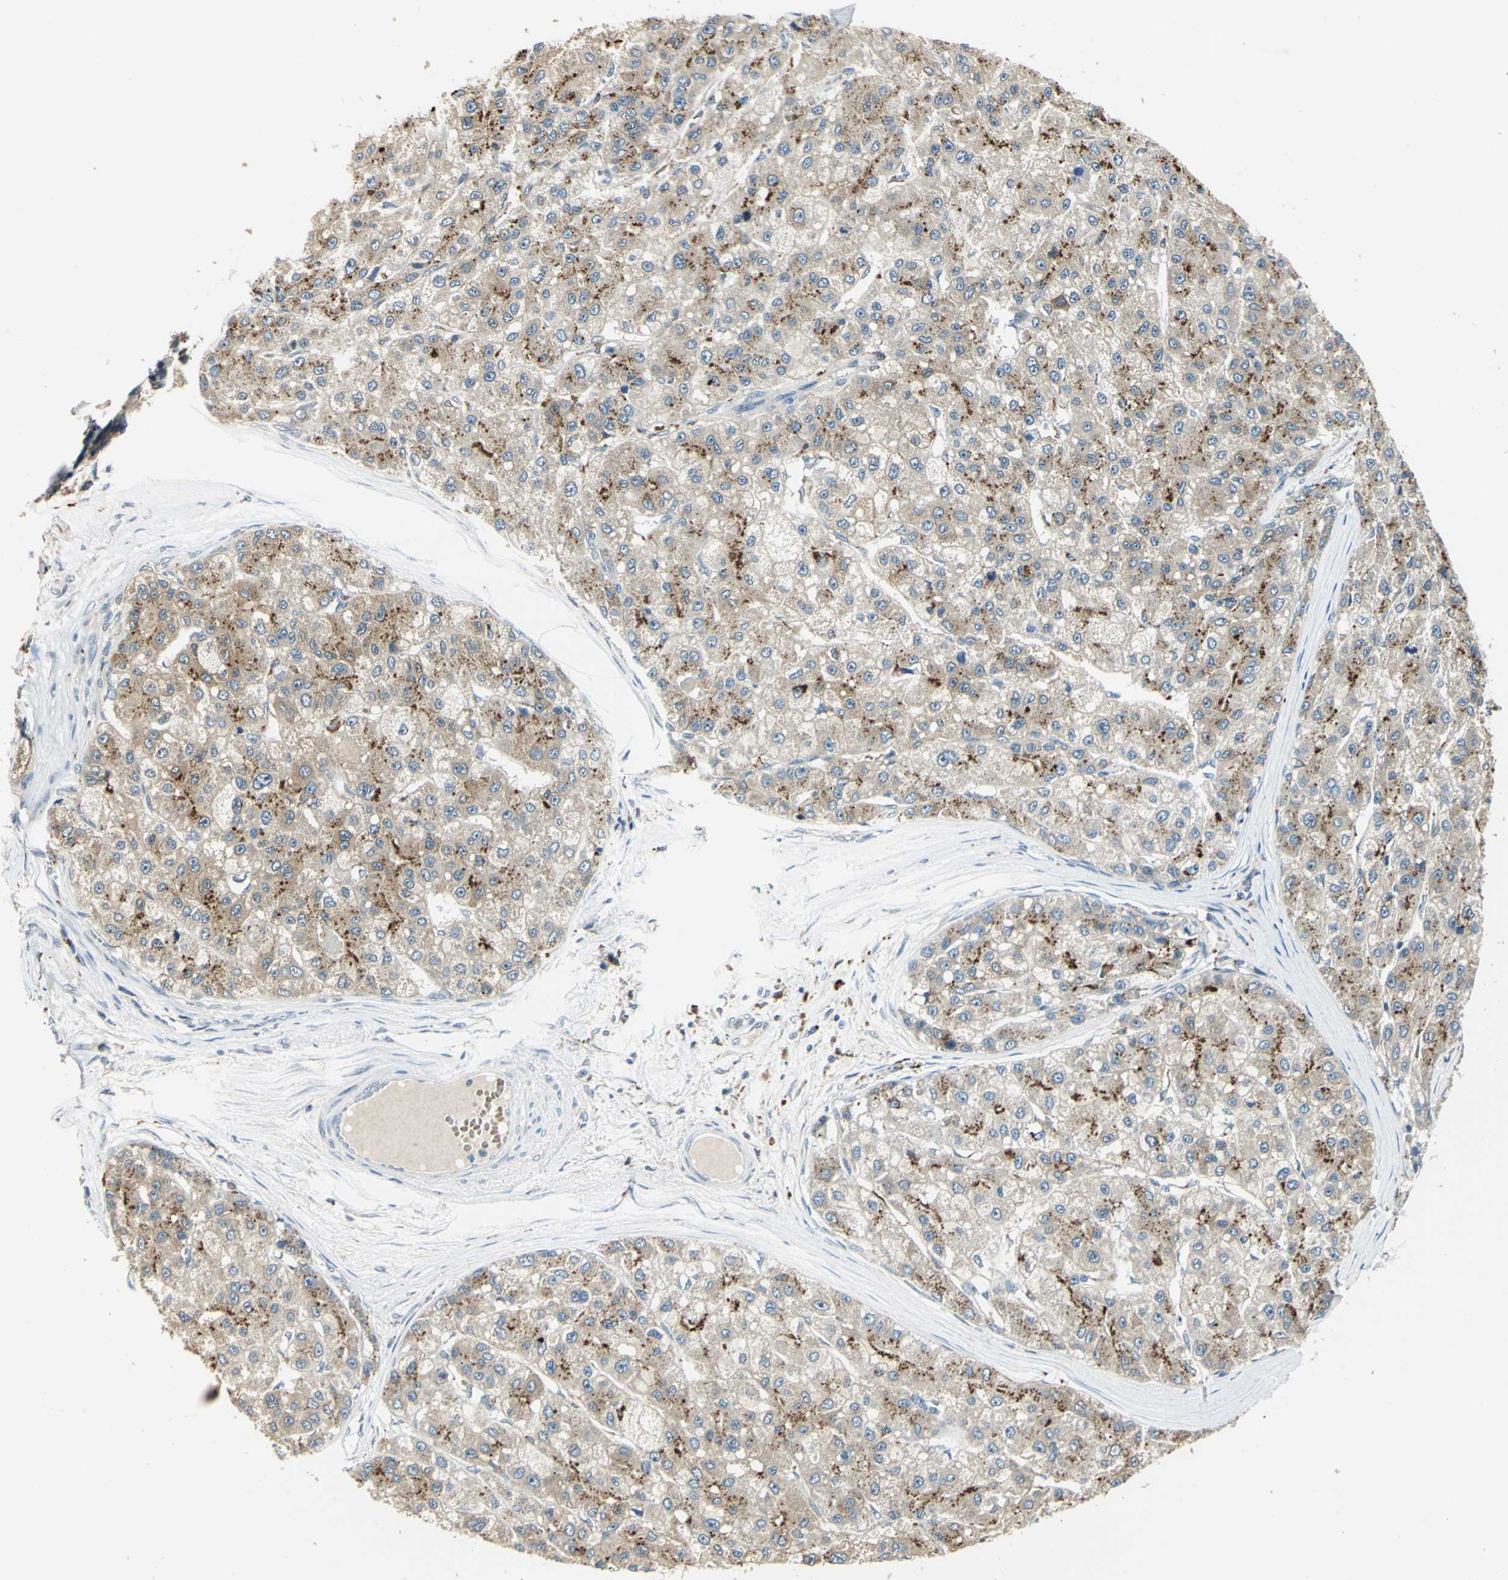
{"staining": {"intensity": "weak", "quantity": ">75%", "location": "cytoplasmic/membranous"}, "tissue": "liver cancer", "cell_type": "Tumor cells", "image_type": "cancer", "snomed": [{"axis": "morphology", "description": "Carcinoma, Hepatocellular, NOS"}, {"axis": "topography", "description": "Liver"}], "caption": "Tumor cells reveal low levels of weak cytoplasmic/membranous staining in approximately >75% of cells in human liver hepatocellular carcinoma.", "gene": "NIT1", "patient": {"sex": "male", "age": 80}}